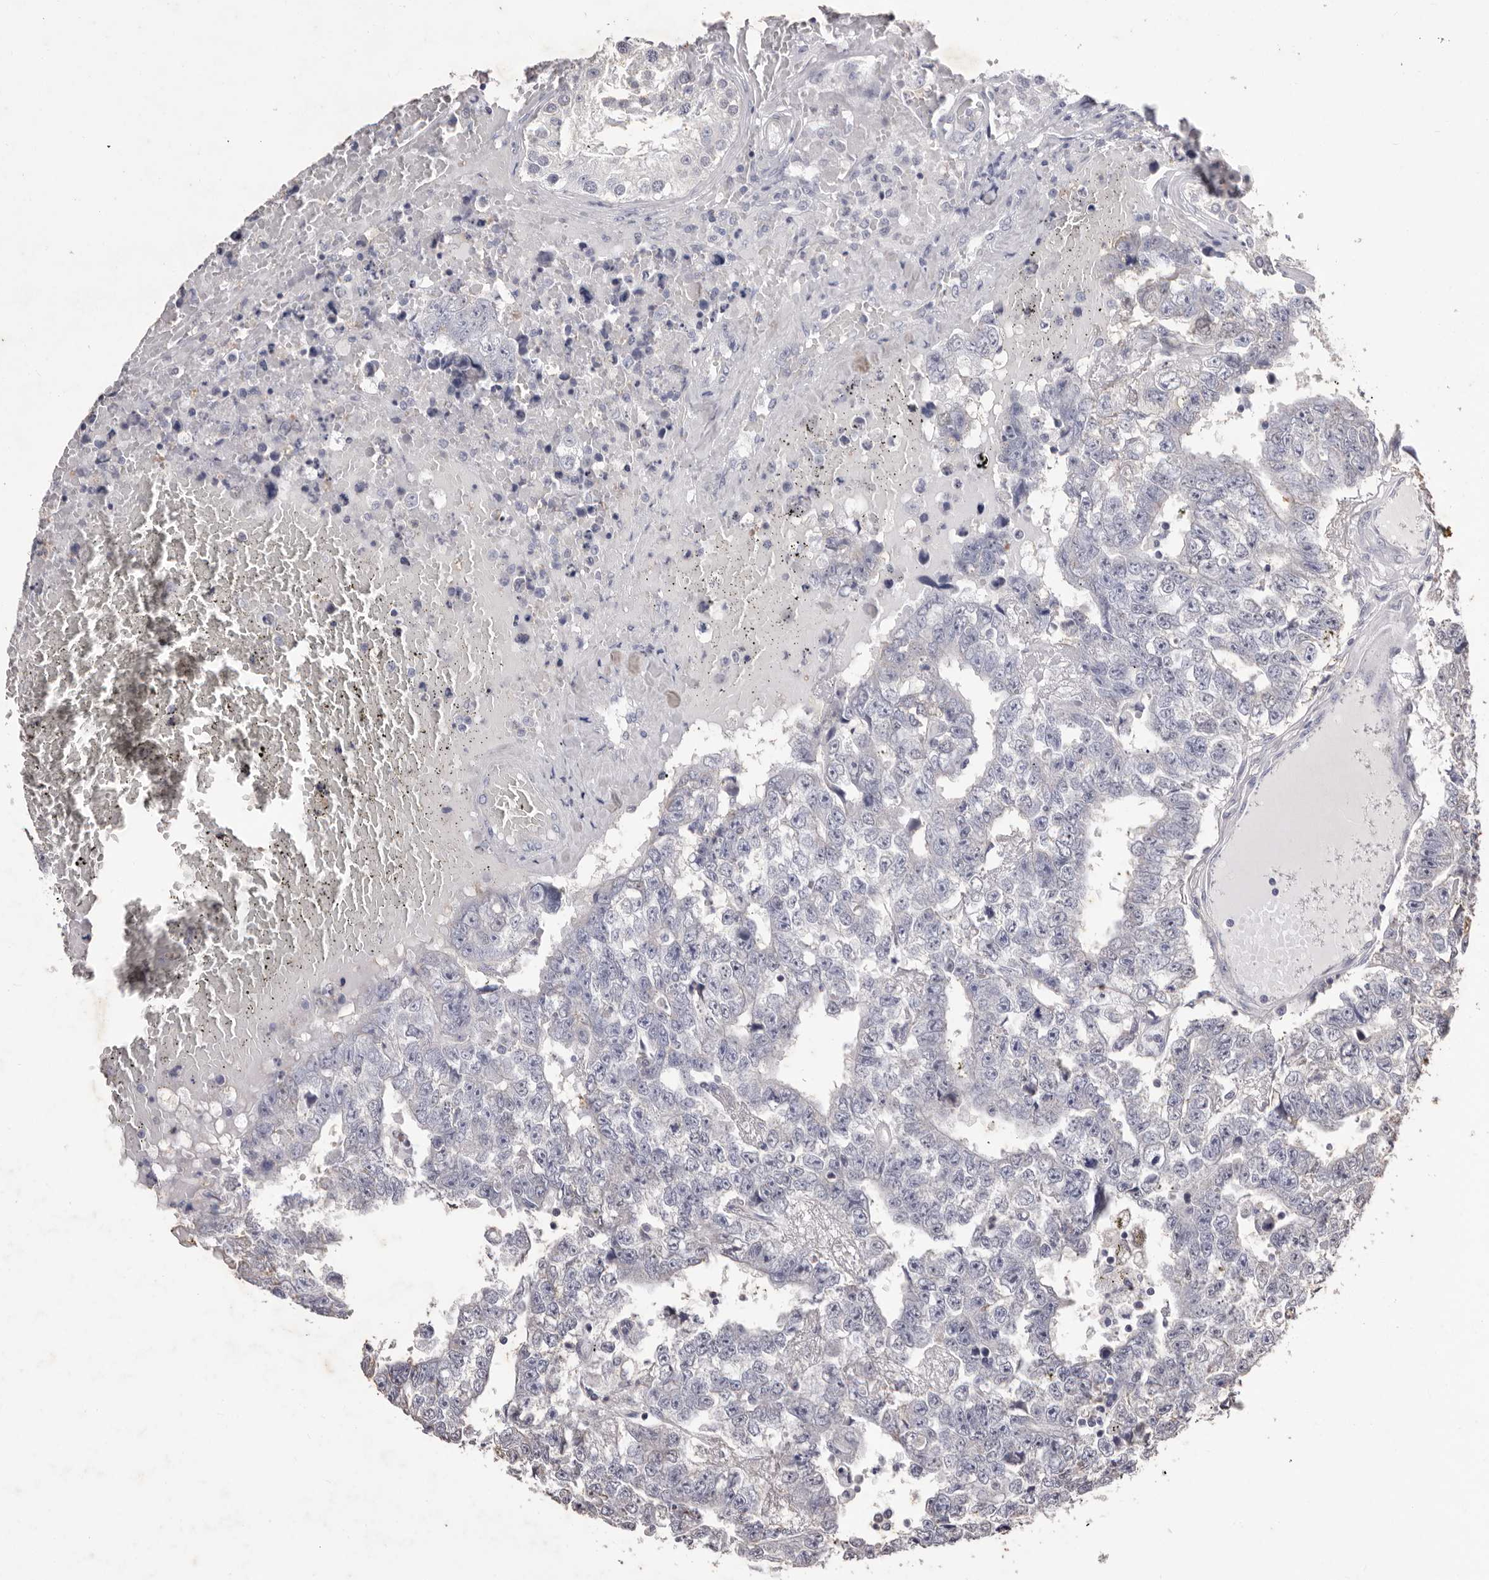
{"staining": {"intensity": "negative", "quantity": "none", "location": "none"}, "tissue": "testis cancer", "cell_type": "Tumor cells", "image_type": "cancer", "snomed": [{"axis": "morphology", "description": "Carcinoma, Embryonal, NOS"}, {"axis": "topography", "description": "Testis"}], "caption": "Immunohistochemical staining of human testis cancer shows no significant positivity in tumor cells.", "gene": "CXCL14", "patient": {"sex": "male", "age": 25}}